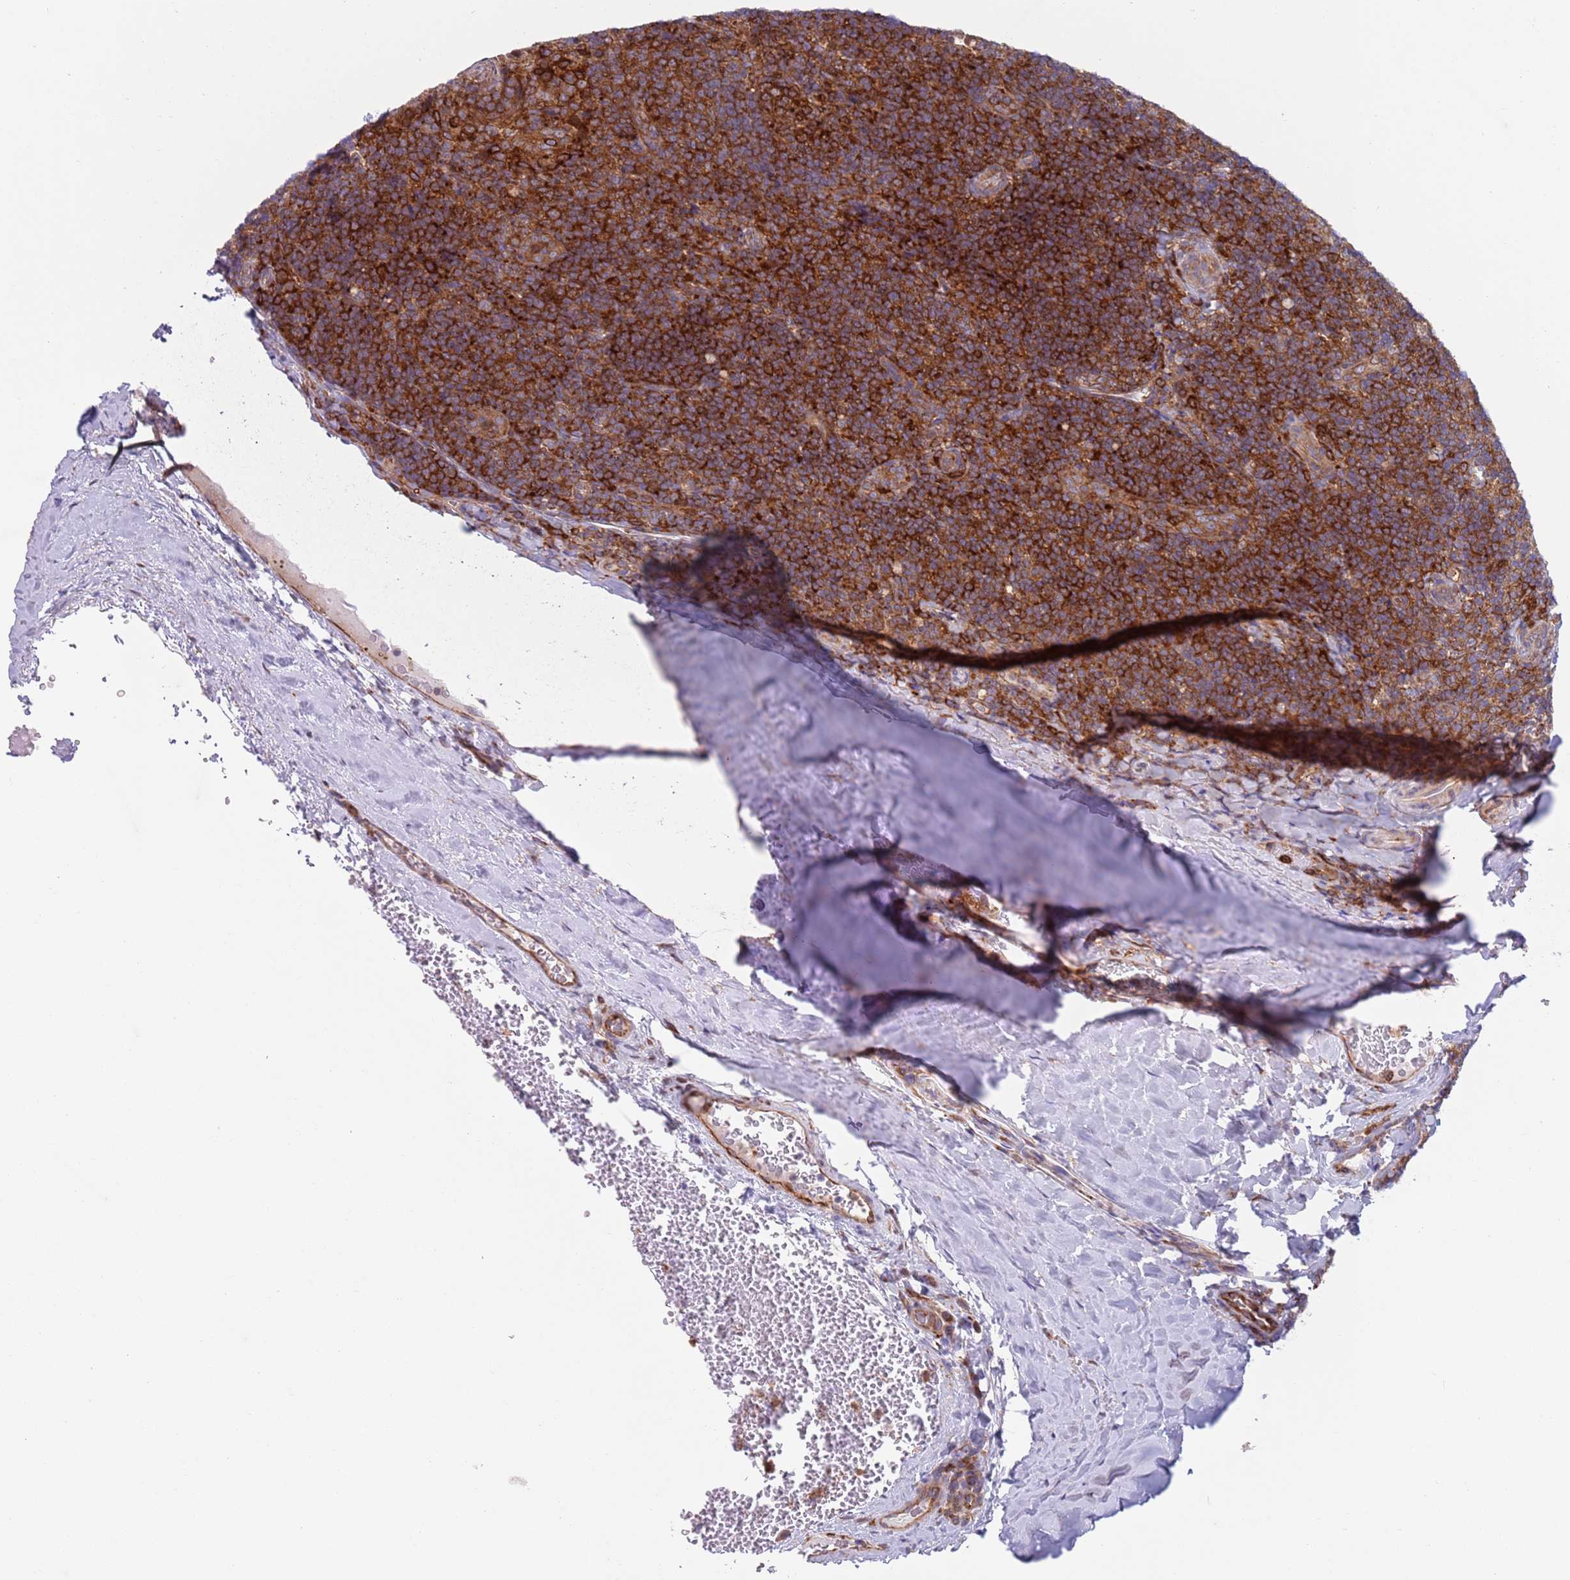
{"staining": {"intensity": "strong", "quantity": ">75%", "location": "cytoplasmic/membranous"}, "tissue": "tonsil", "cell_type": "Germinal center cells", "image_type": "normal", "snomed": [{"axis": "morphology", "description": "Normal tissue, NOS"}, {"axis": "topography", "description": "Tonsil"}], "caption": "A high-resolution histopathology image shows IHC staining of benign tonsil, which demonstrates strong cytoplasmic/membranous expression in approximately >75% of germinal center cells.", "gene": "ZMYM5", "patient": {"sex": "male", "age": 17}}